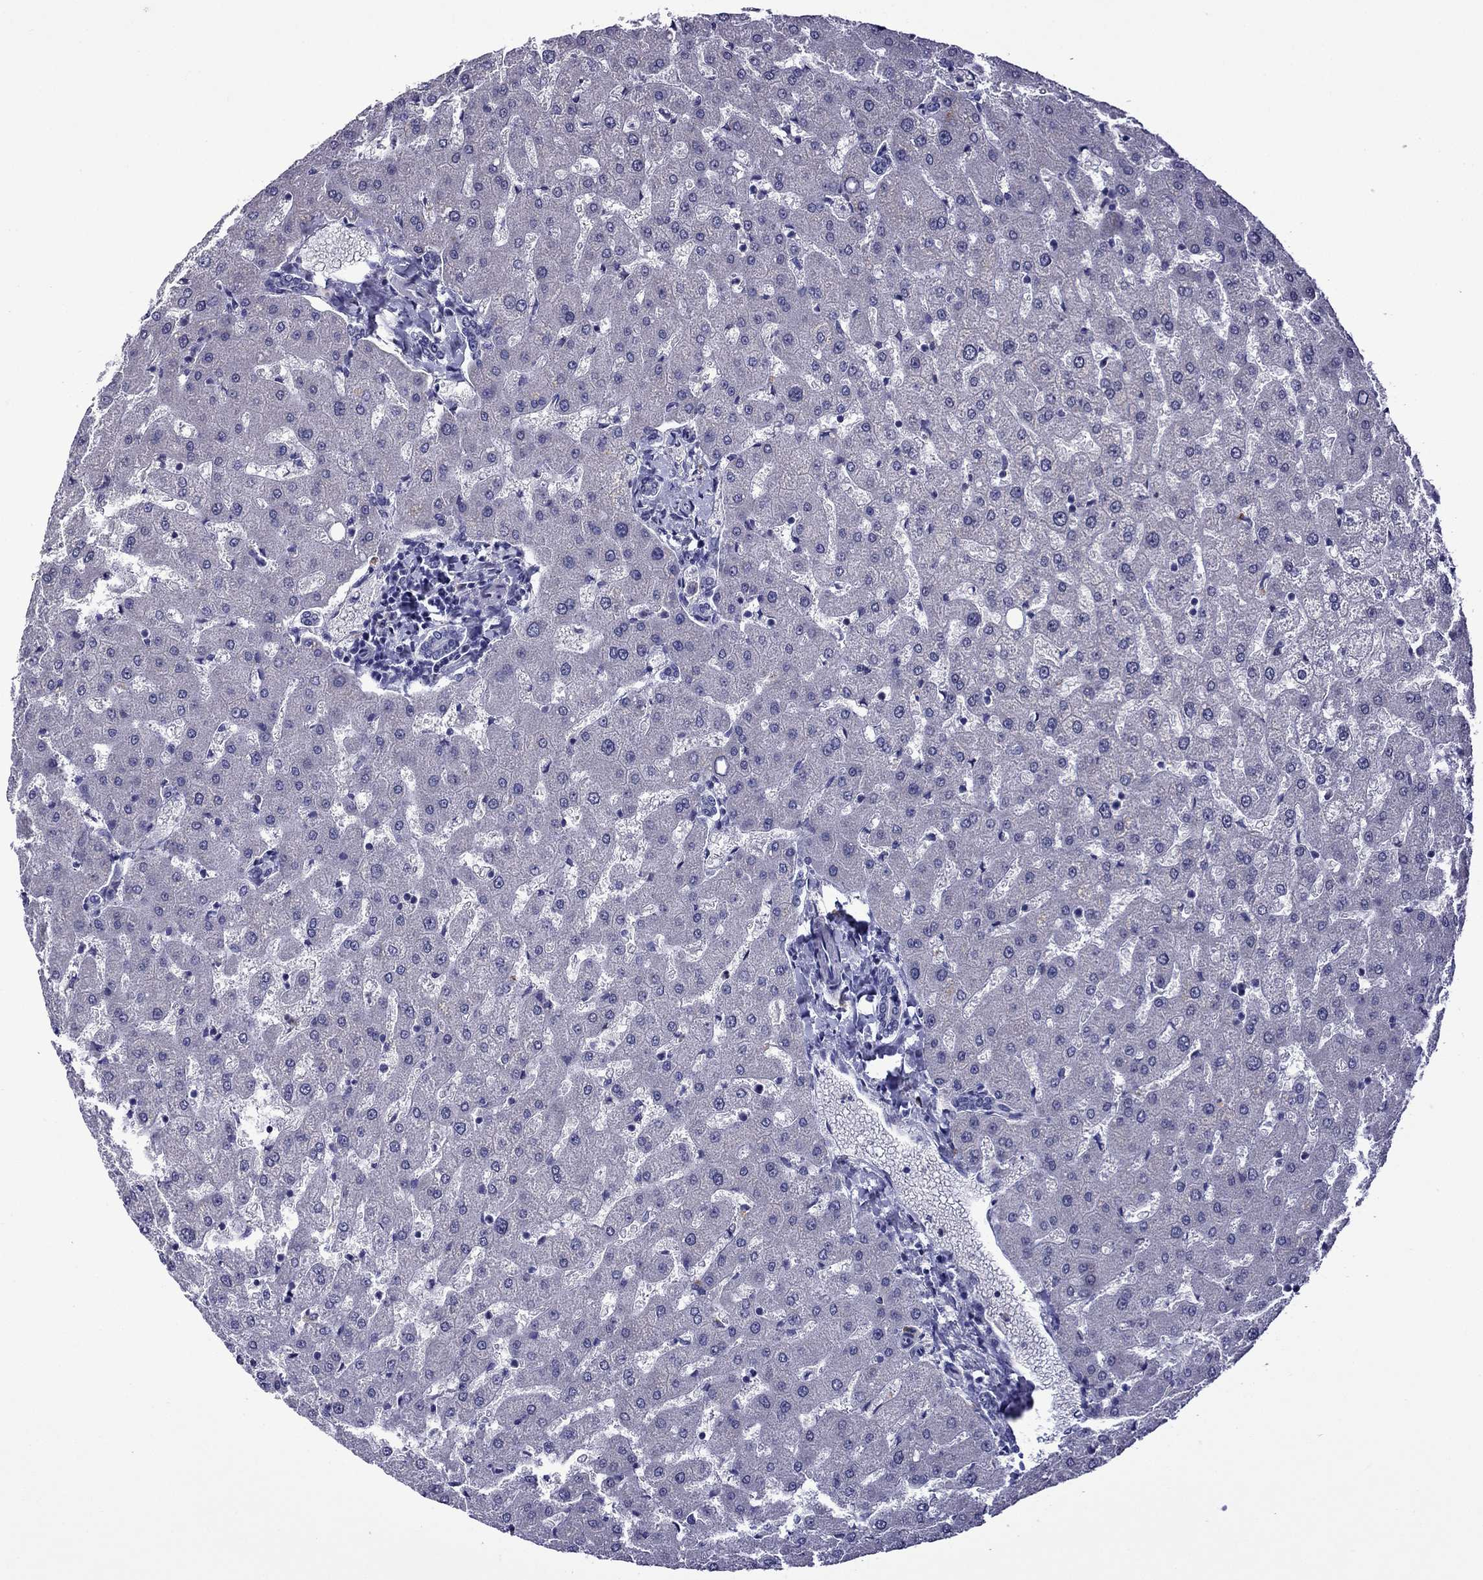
{"staining": {"intensity": "negative", "quantity": "none", "location": "none"}, "tissue": "liver", "cell_type": "Cholangiocytes", "image_type": "normal", "snomed": [{"axis": "morphology", "description": "Normal tissue, NOS"}, {"axis": "topography", "description": "Liver"}], "caption": "High power microscopy micrograph of an immunohistochemistry micrograph of benign liver, revealing no significant staining in cholangiocytes.", "gene": "STAR", "patient": {"sex": "female", "age": 50}}